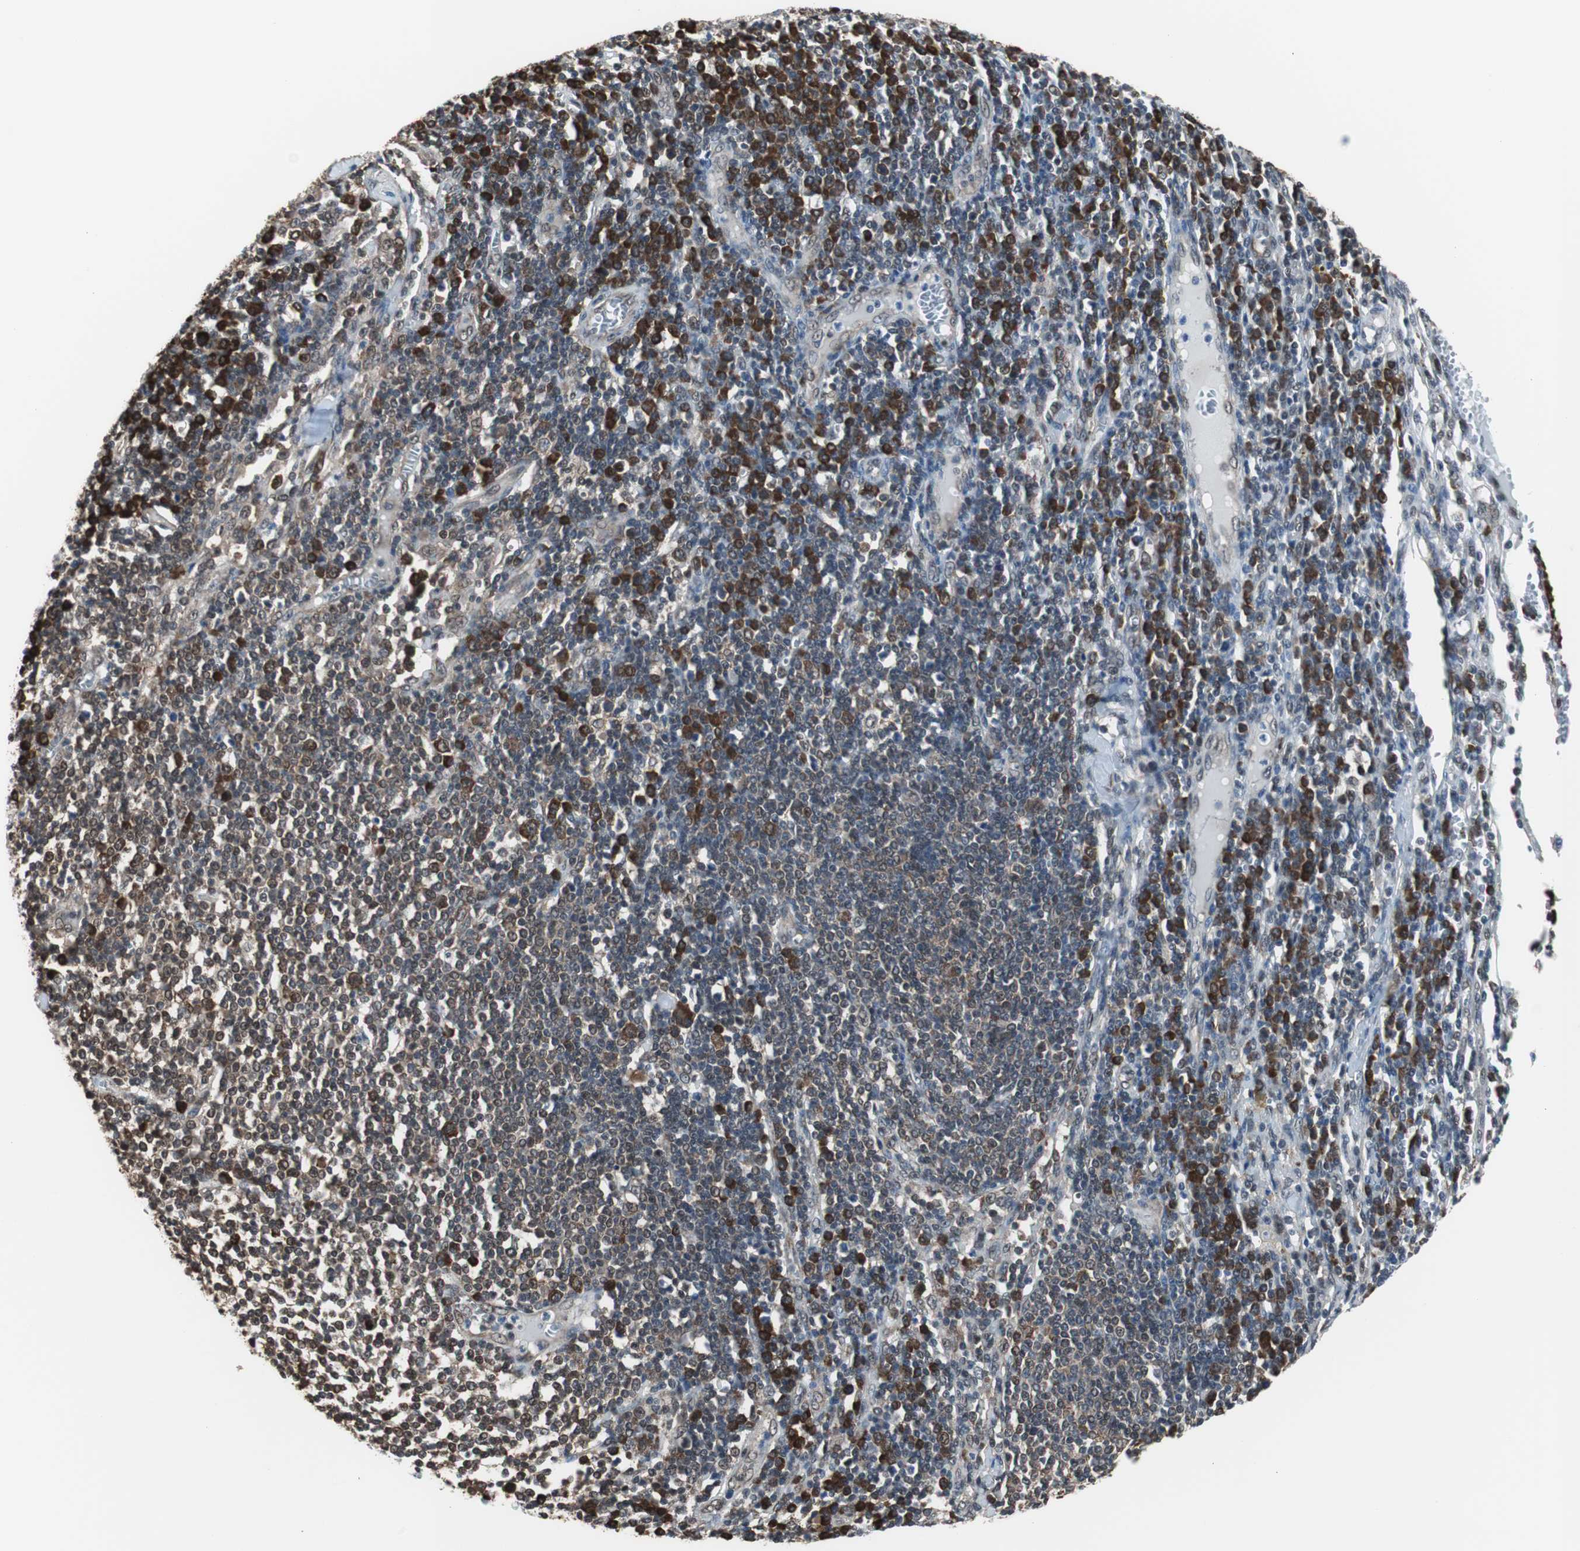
{"staining": {"intensity": "moderate", "quantity": ">75%", "location": "cytoplasmic/membranous,nuclear"}, "tissue": "skin cancer", "cell_type": "Tumor cells", "image_type": "cancer", "snomed": [{"axis": "morphology", "description": "Squamous cell carcinoma, NOS"}, {"axis": "topography", "description": "Skin"}], "caption": "The image displays a brown stain indicating the presence of a protein in the cytoplasmic/membranous and nuclear of tumor cells in skin cancer (squamous cell carcinoma). (Stains: DAB in brown, nuclei in blue, Microscopy: brightfield microscopy at high magnification).", "gene": "VCP", "patient": {"sex": "male", "age": 75}}